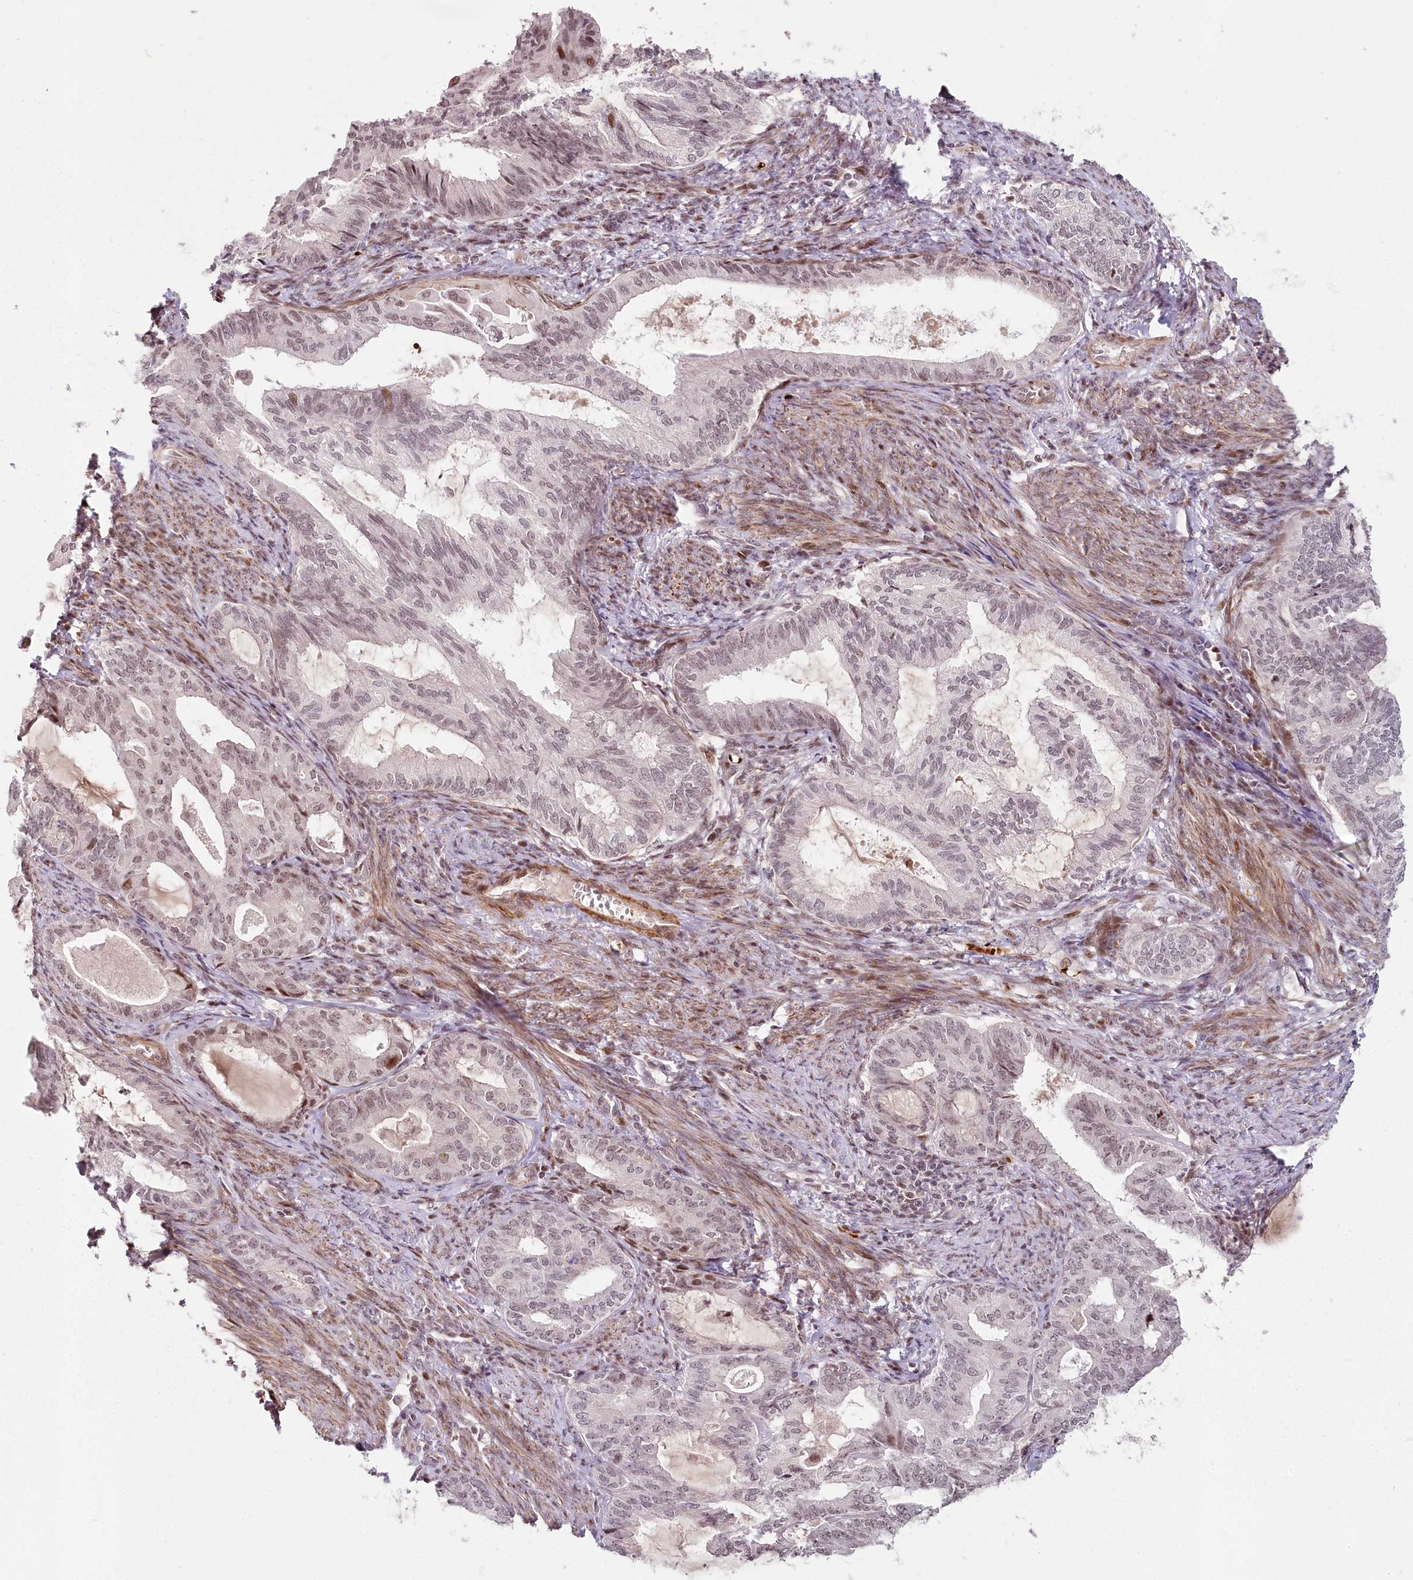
{"staining": {"intensity": "weak", "quantity": "25%-75%", "location": "nuclear"}, "tissue": "endometrial cancer", "cell_type": "Tumor cells", "image_type": "cancer", "snomed": [{"axis": "morphology", "description": "Adenocarcinoma, NOS"}, {"axis": "topography", "description": "Endometrium"}], "caption": "Immunohistochemical staining of human endometrial adenocarcinoma exhibits low levels of weak nuclear positivity in approximately 25%-75% of tumor cells. The staining is performed using DAB brown chromogen to label protein expression. The nuclei are counter-stained blue using hematoxylin.", "gene": "FAM204A", "patient": {"sex": "female", "age": 86}}